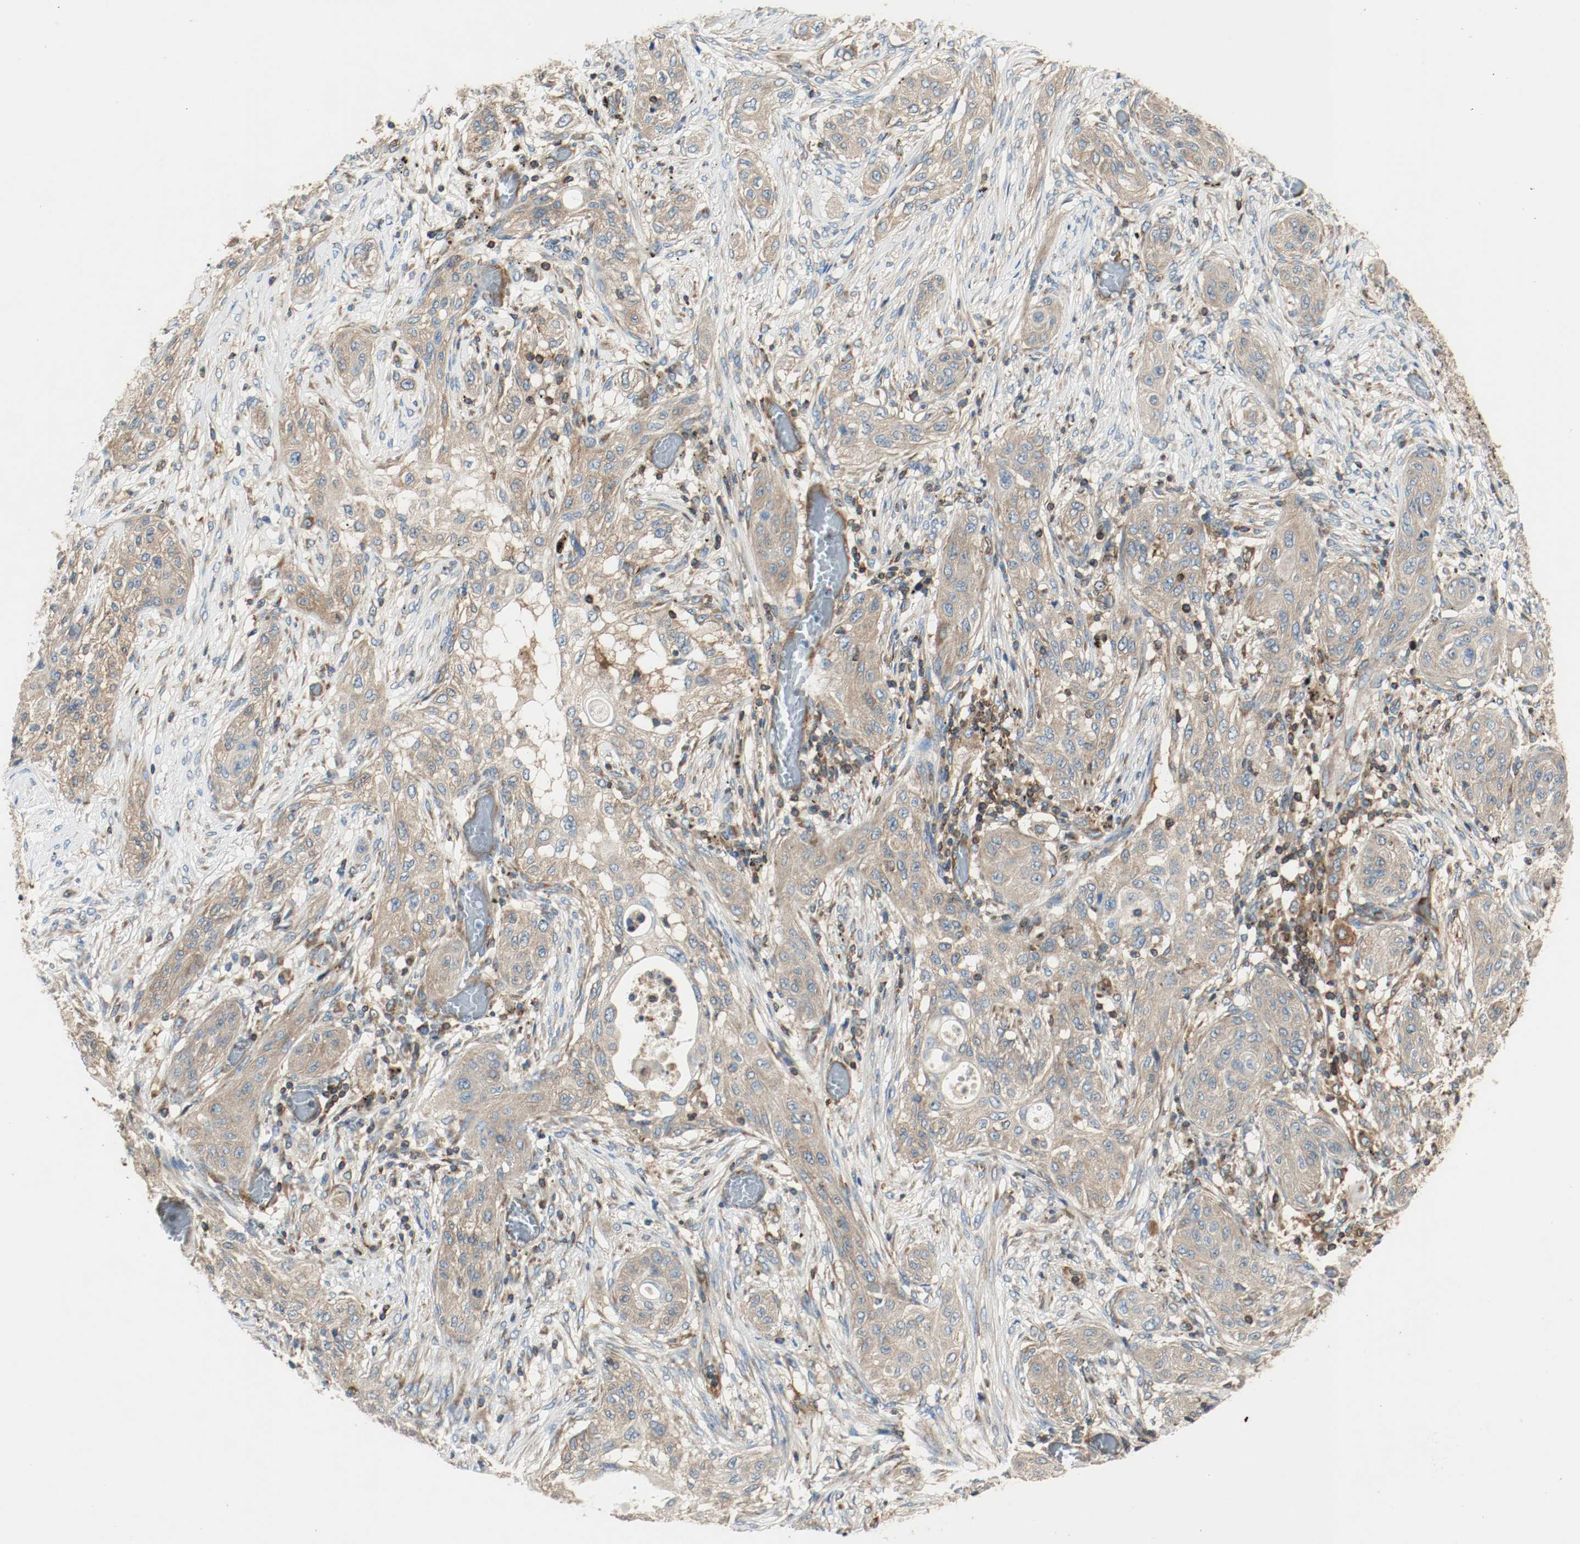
{"staining": {"intensity": "moderate", "quantity": ">75%", "location": "cytoplasmic/membranous"}, "tissue": "lung cancer", "cell_type": "Tumor cells", "image_type": "cancer", "snomed": [{"axis": "morphology", "description": "Squamous cell carcinoma, NOS"}, {"axis": "topography", "description": "Lung"}], "caption": "Moderate cytoplasmic/membranous staining is appreciated in approximately >75% of tumor cells in squamous cell carcinoma (lung). Immunohistochemistry stains the protein in brown and the nuclei are stained blue.", "gene": "PLCG1", "patient": {"sex": "female", "age": 47}}